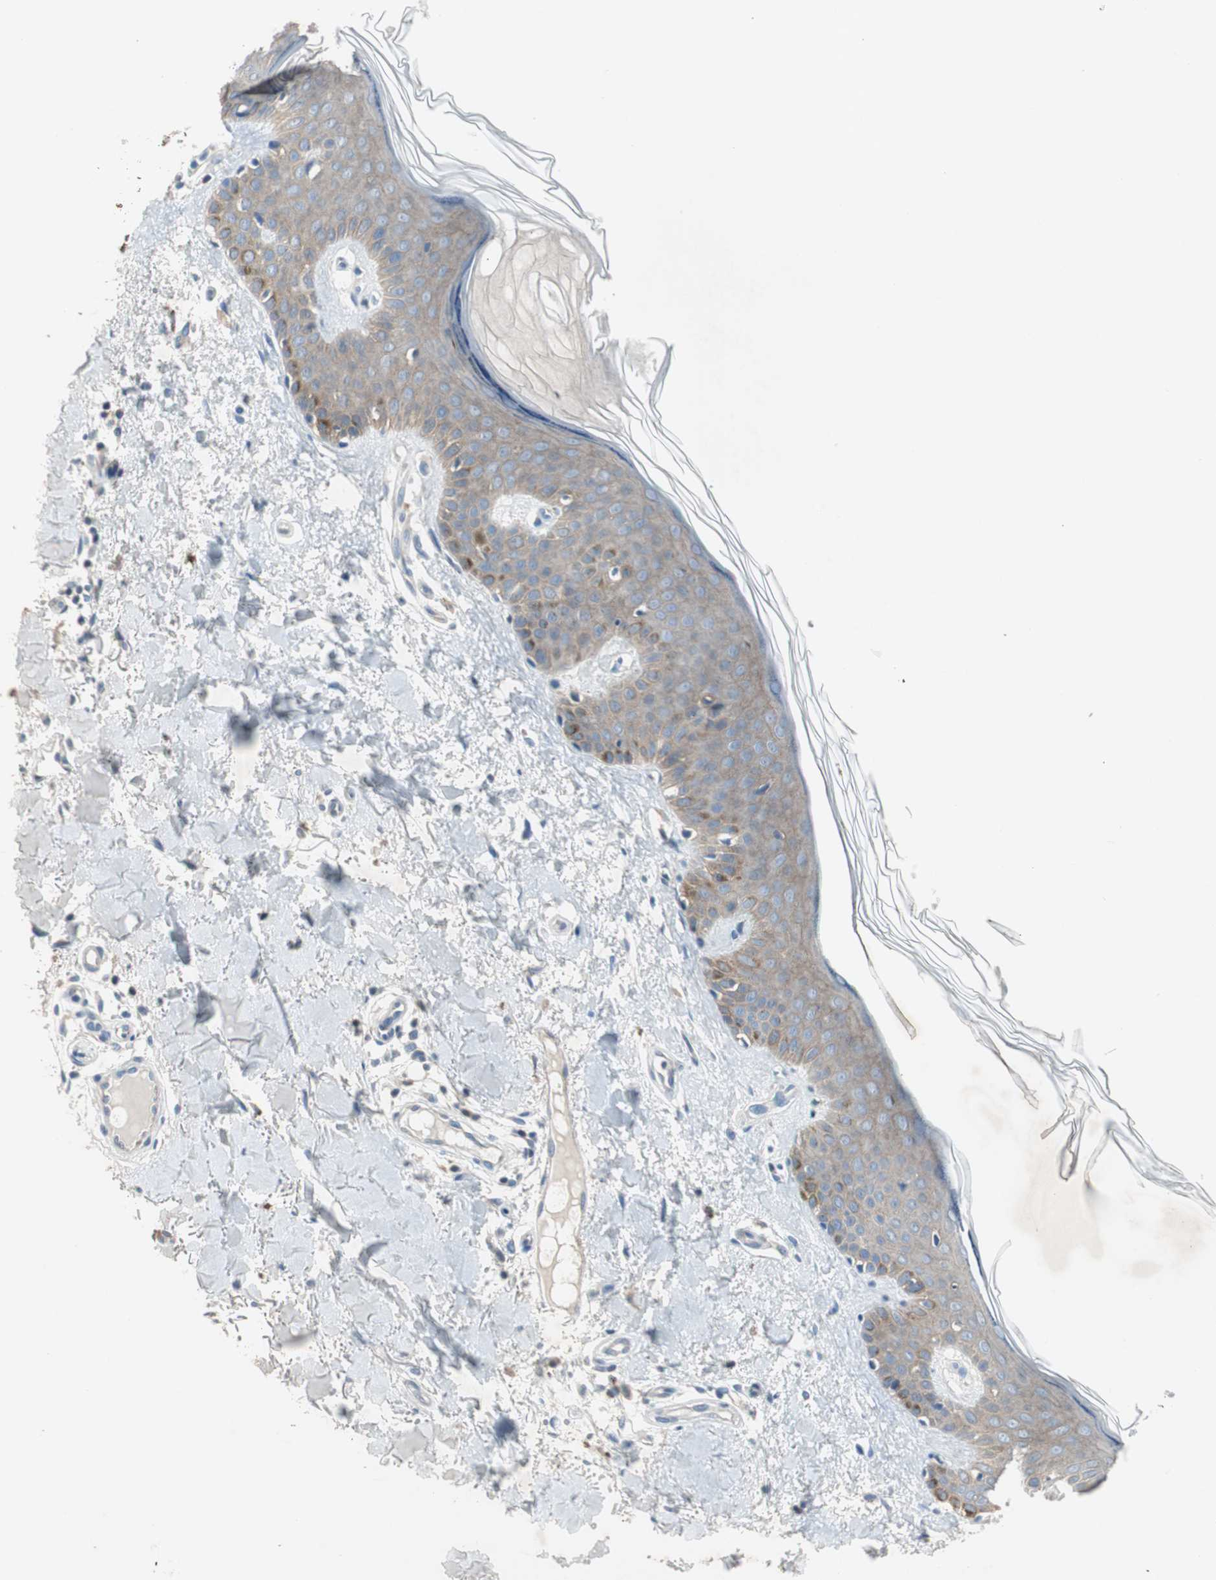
{"staining": {"intensity": "negative", "quantity": "none", "location": "none"}, "tissue": "skin", "cell_type": "Fibroblasts", "image_type": "normal", "snomed": [{"axis": "morphology", "description": "Normal tissue, NOS"}, {"axis": "topography", "description": "Skin"}], "caption": "DAB immunohistochemical staining of unremarkable skin shows no significant staining in fibroblasts.", "gene": "PRRG4", "patient": {"sex": "male", "age": 67}}